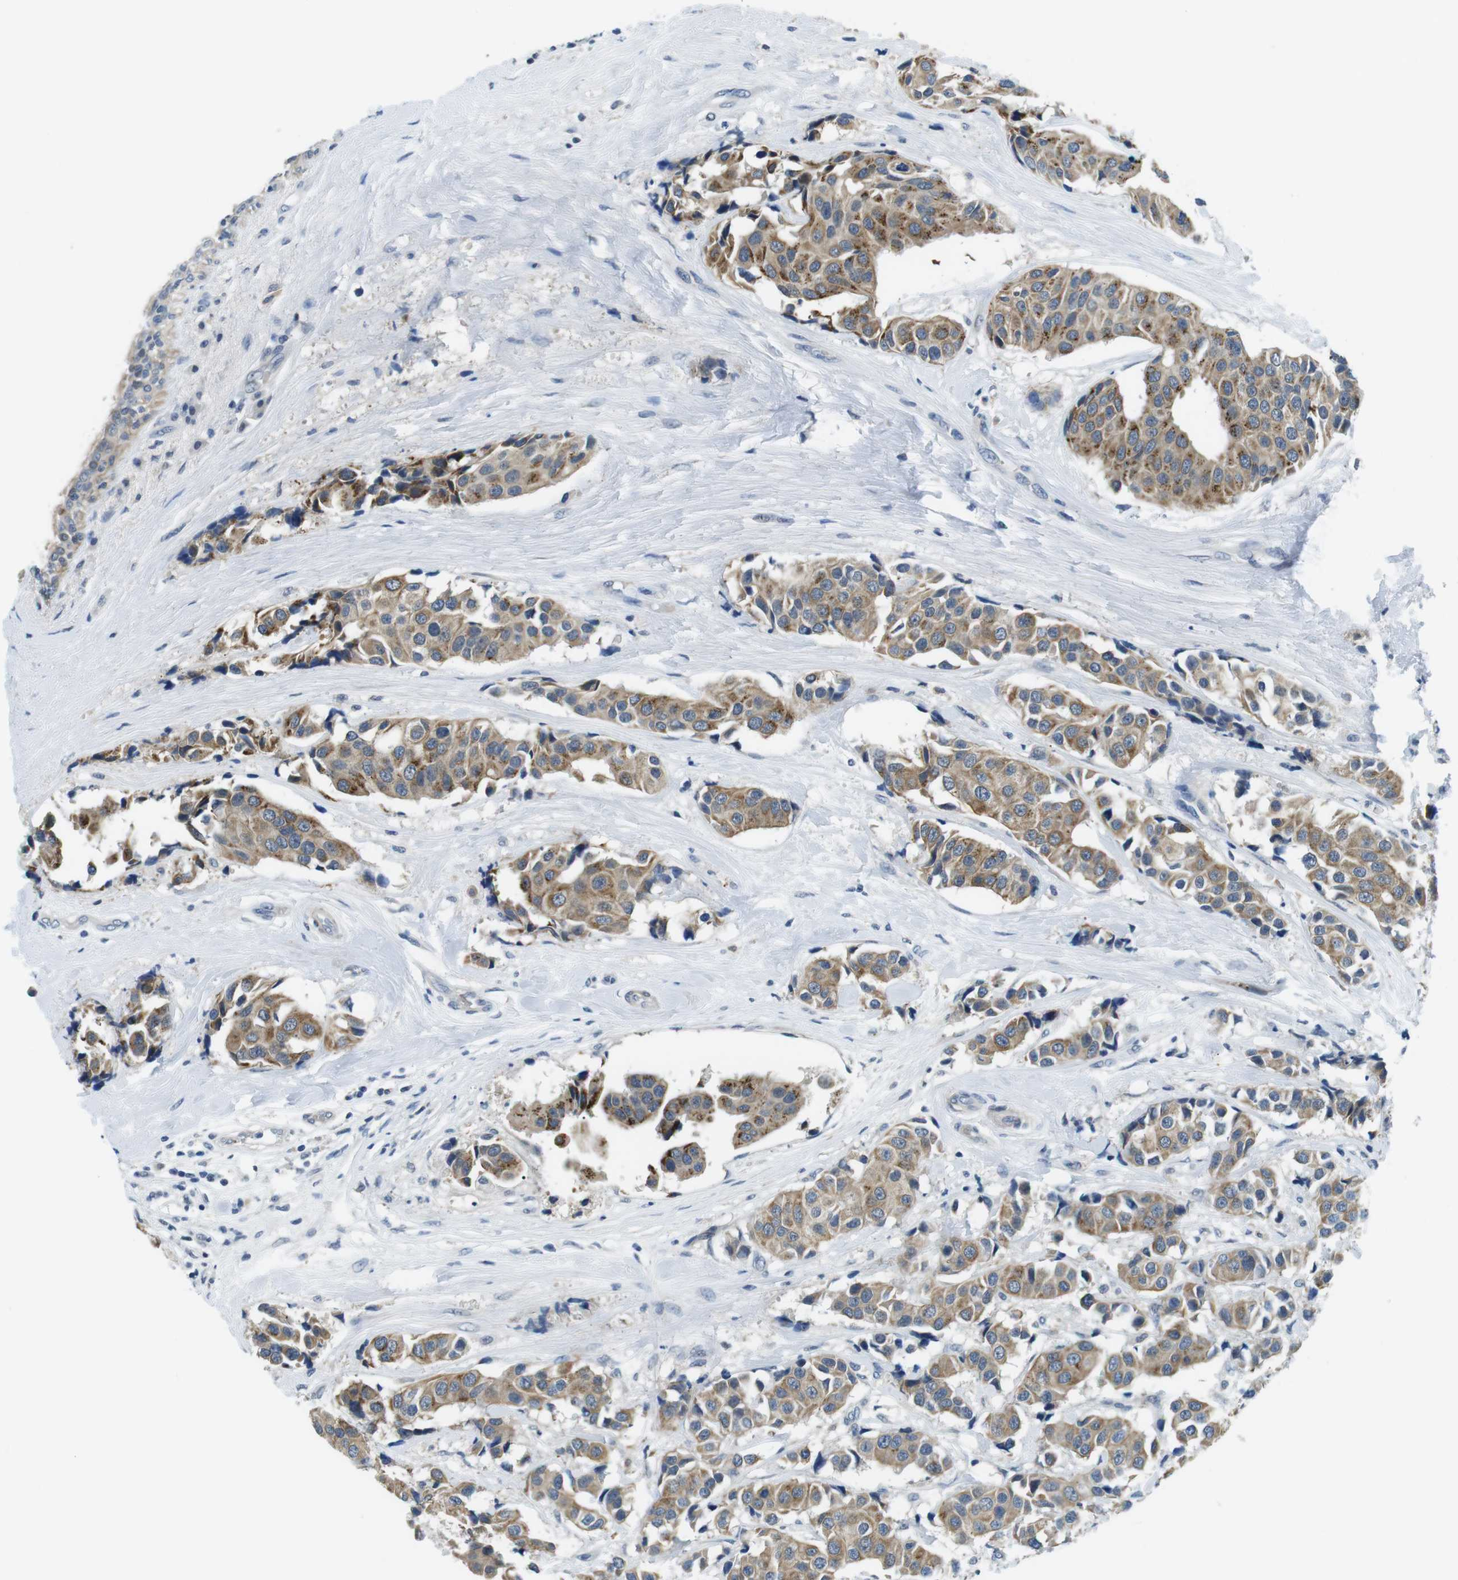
{"staining": {"intensity": "moderate", "quantity": ">75%", "location": "cytoplasmic/membranous"}, "tissue": "breast cancer", "cell_type": "Tumor cells", "image_type": "cancer", "snomed": [{"axis": "morphology", "description": "Normal tissue, NOS"}, {"axis": "morphology", "description": "Duct carcinoma"}, {"axis": "topography", "description": "Breast"}], "caption": "Immunohistochemistry (IHC) staining of breast intraductal carcinoma, which exhibits medium levels of moderate cytoplasmic/membranous staining in approximately >75% of tumor cells indicating moderate cytoplasmic/membranous protein positivity. The staining was performed using DAB (3,3'-diaminobenzidine) (brown) for protein detection and nuclei were counterstained in hematoxylin (blue).", "gene": "WSCD1", "patient": {"sex": "female", "age": 39}}